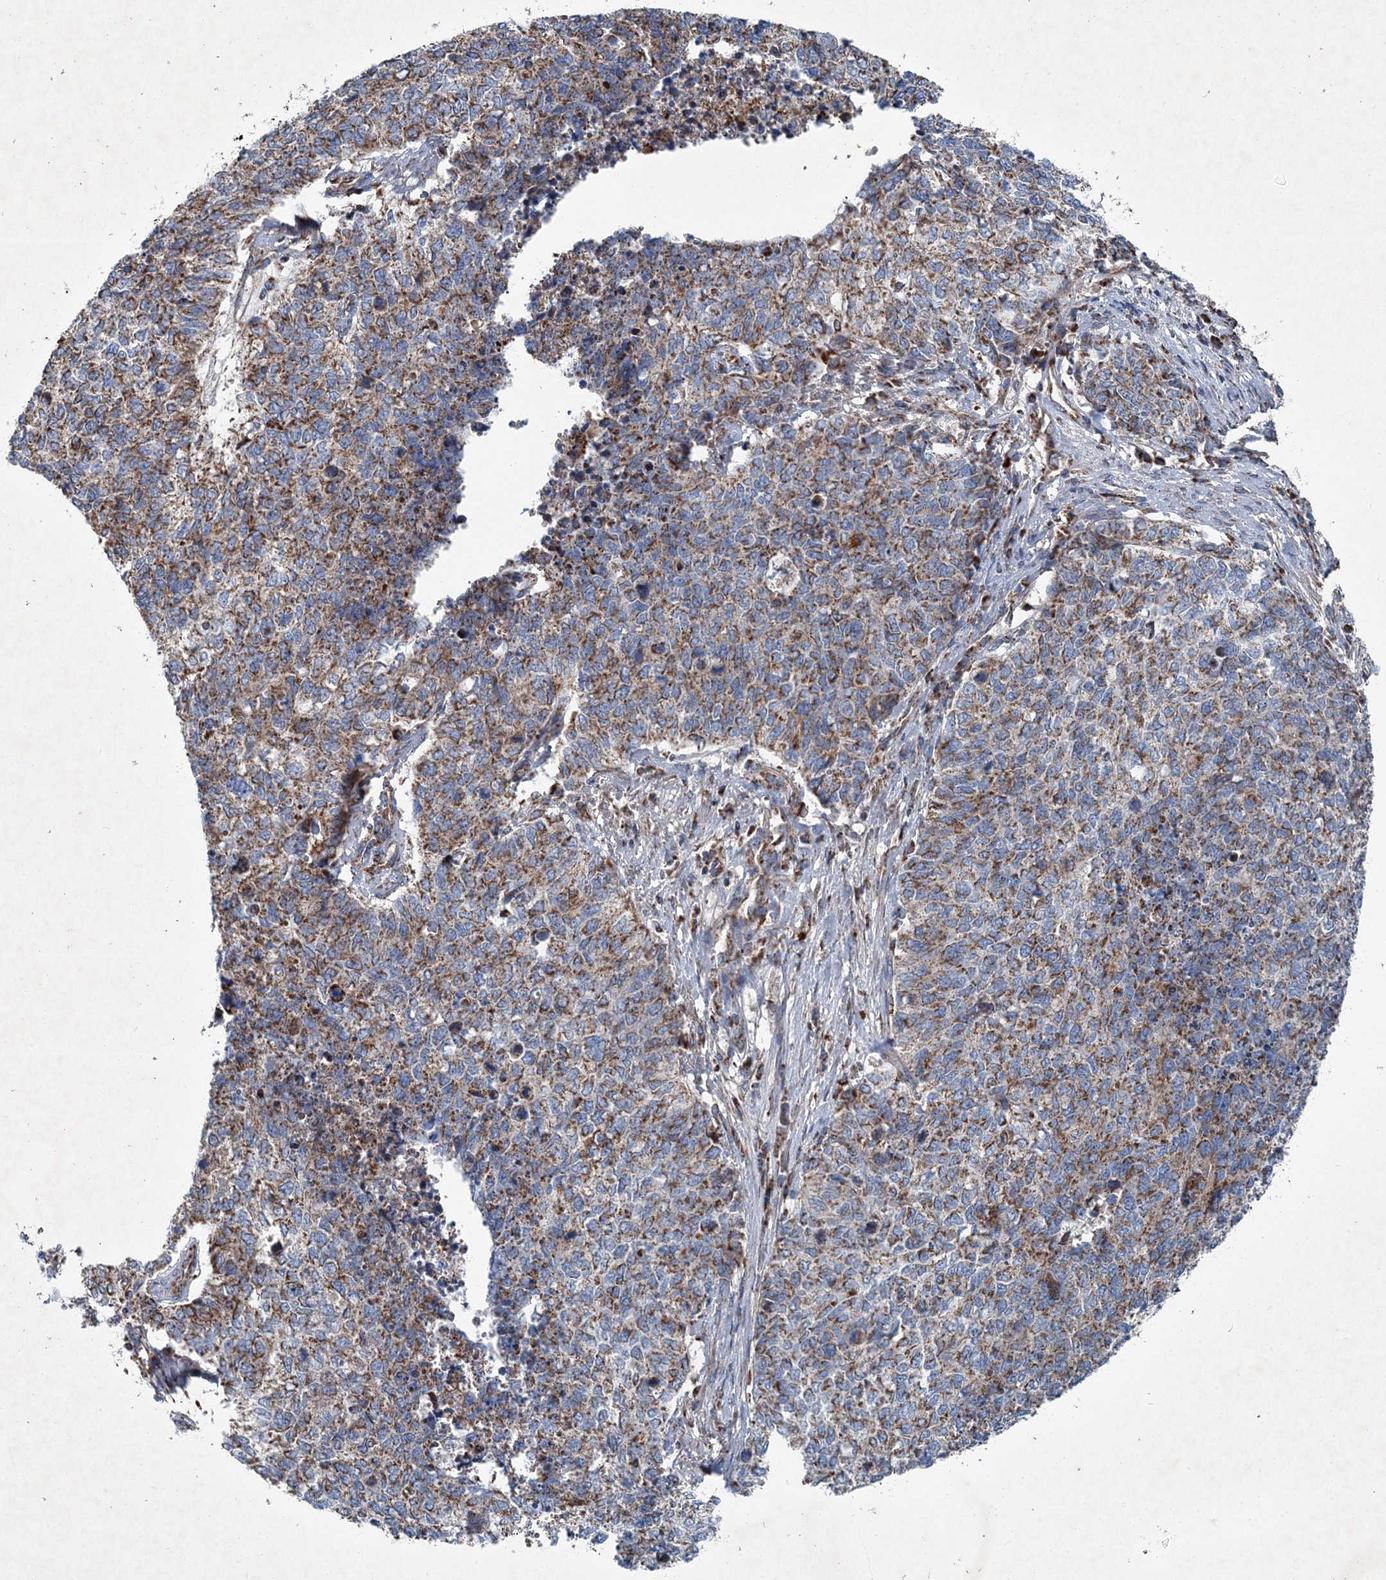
{"staining": {"intensity": "moderate", "quantity": ">75%", "location": "cytoplasmic/membranous"}, "tissue": "cervical cancer", "cell_type": "Tumor cells", "image_type": "cancer", "snomed": [{"axis": "morphology", "description": "Squamous cell carcinoma, NOS"}, {"axis": "topography", "description": "Cervix"}], "caption": "Squamous cell carcinoma (cervical) tissue demonstrates moderate cytoplasmic/membranous positivity in about >75% of tumor cells, visualized by immunohistochemistry. (DAB (3,3'-diaminobenzidine) = brown stain, brightfield microscopy at high magnification).", "gene": "SPAG16", "patient": {"sex": "female", "age": 63}}